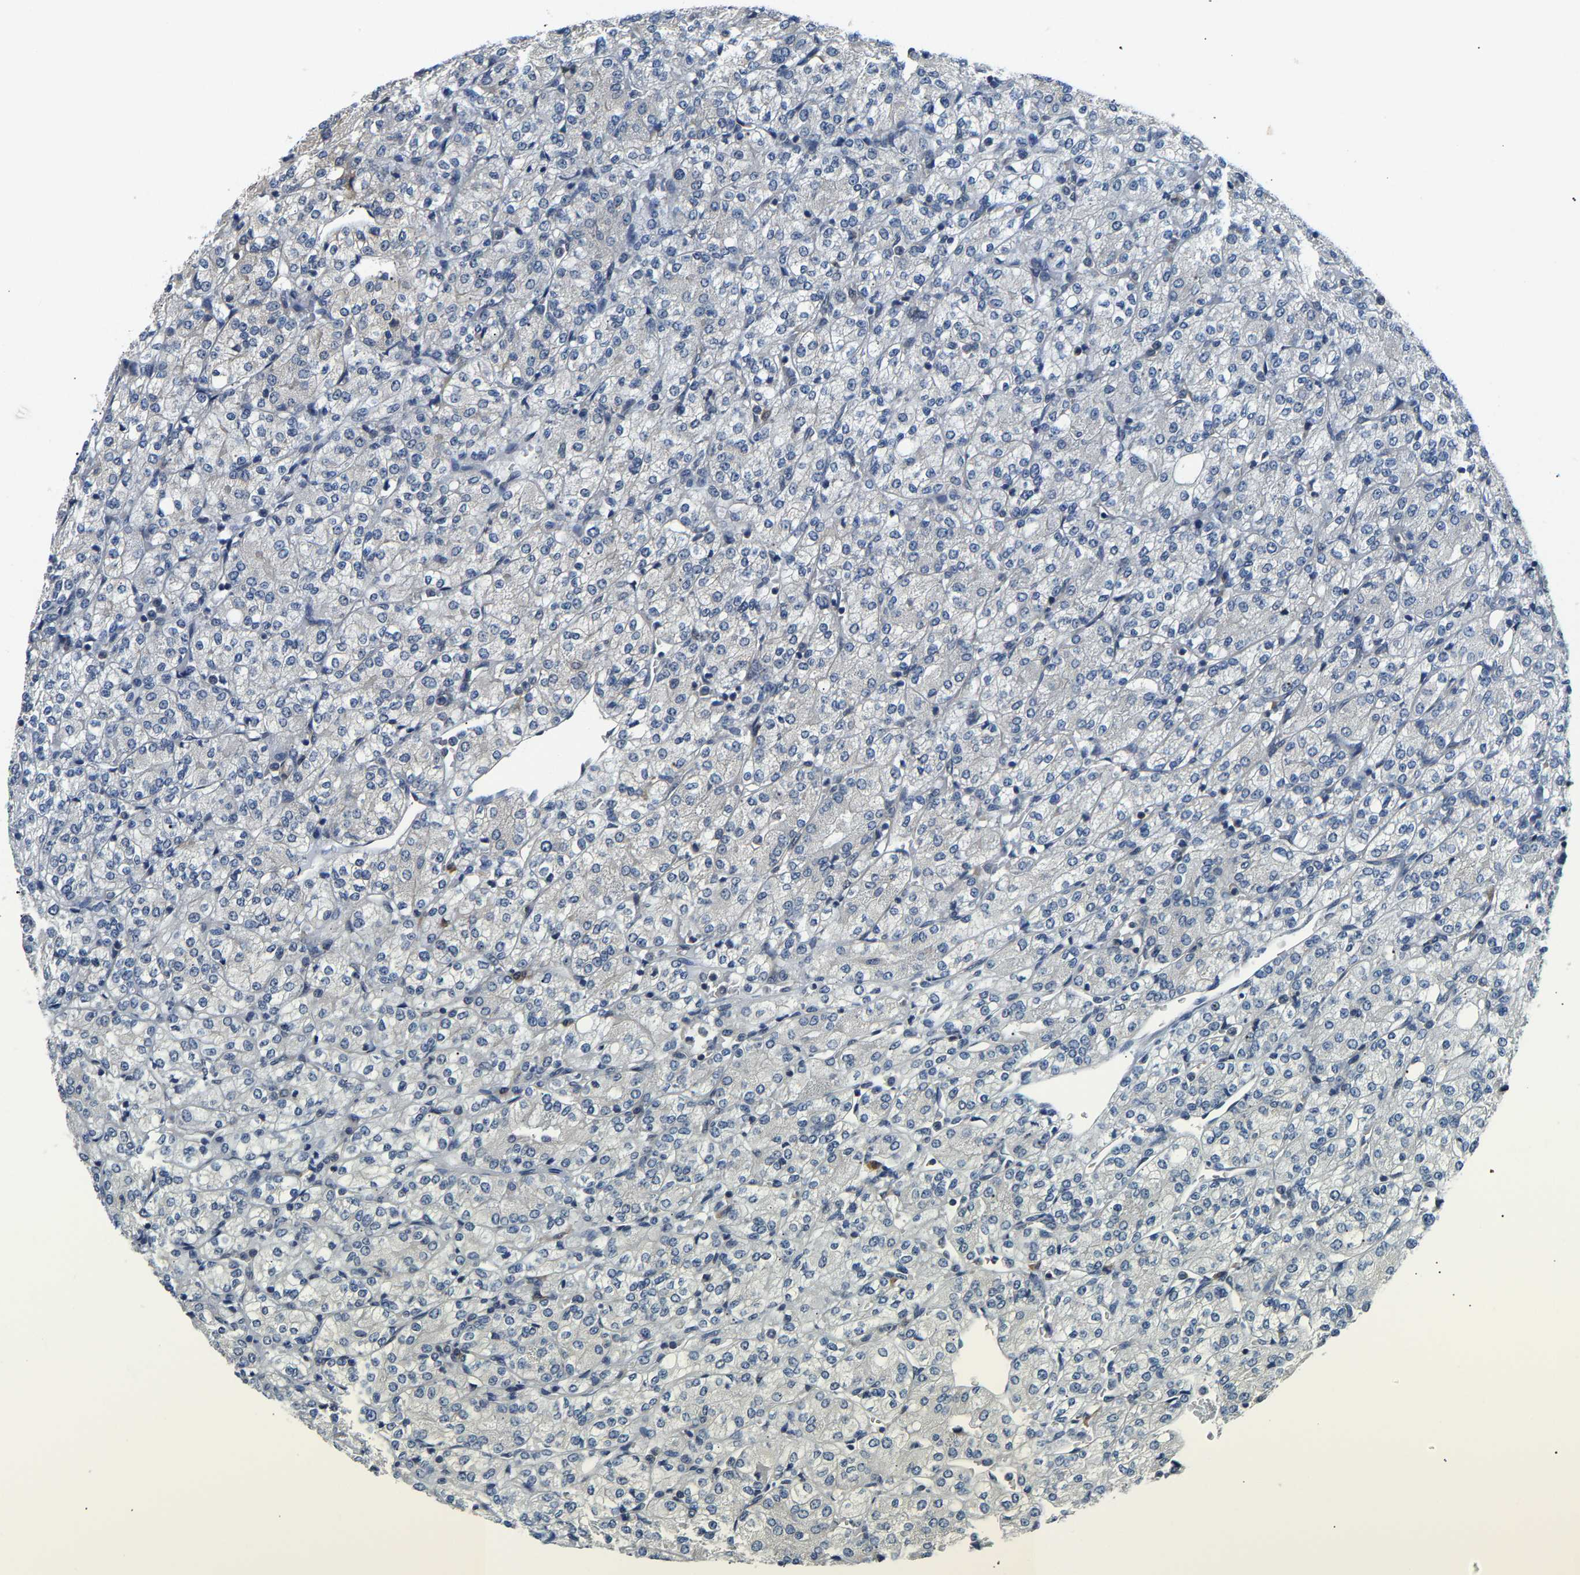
{"staining": {"intensity": "negative", "quantity": "none", "location": "none"}, "tissue": "renal cancer", "cell_type": "Tumor cells", "image_type": "cancer", "snomed": [{"axis": "morphology", "description": "Adenocarcinoma, NOS"}, {"axis": "topography", "description": "Kidney"}], "caption": "The photomicrograph exhibits no staining of tumor cells in adenocarcinoma (renal).", "gene": "ARHGEF12", "patient": {"sex": "male", "age": 77}}